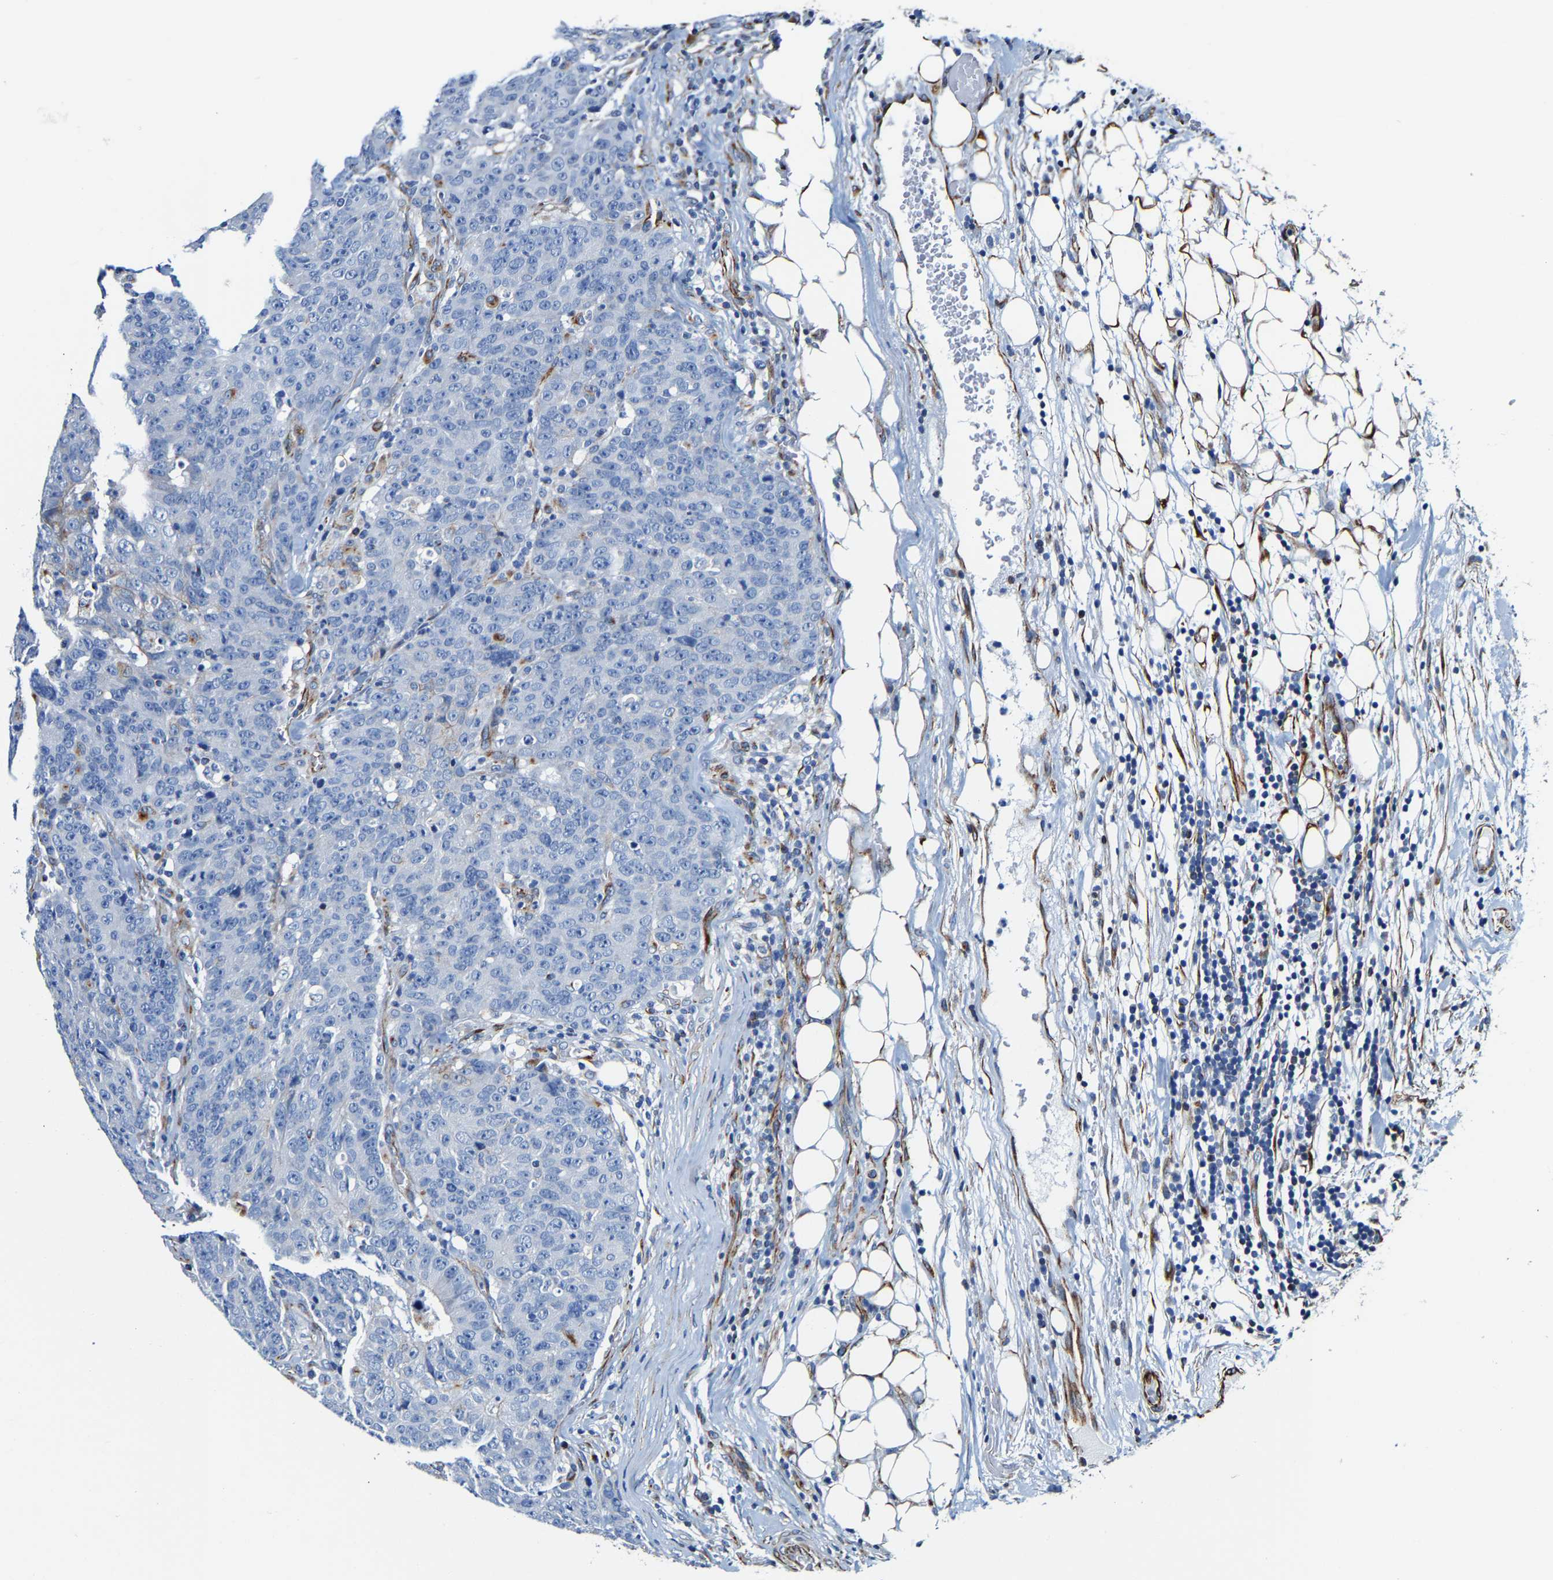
{"staining": {"intensity": "negative", "quantity": "none", "location": "none"}, "tissue": "colorectal cancer", "cell_type": "Tumor cells", "image_type": "cancer", "snomed": [{"axis": "morphology", "description": "Adenocarcinoma, NOS"}, {"axis": "topography", "description": "Colon"}], "caption": "IHC photomicrograph of adenocarcinoma (colorectal) stained for a protein (brown), which shows no expression in tumor cells. Nuclei are stained in blue.", "gene": "MMEL1", "patient": {"sex": "female", "age": 53}}